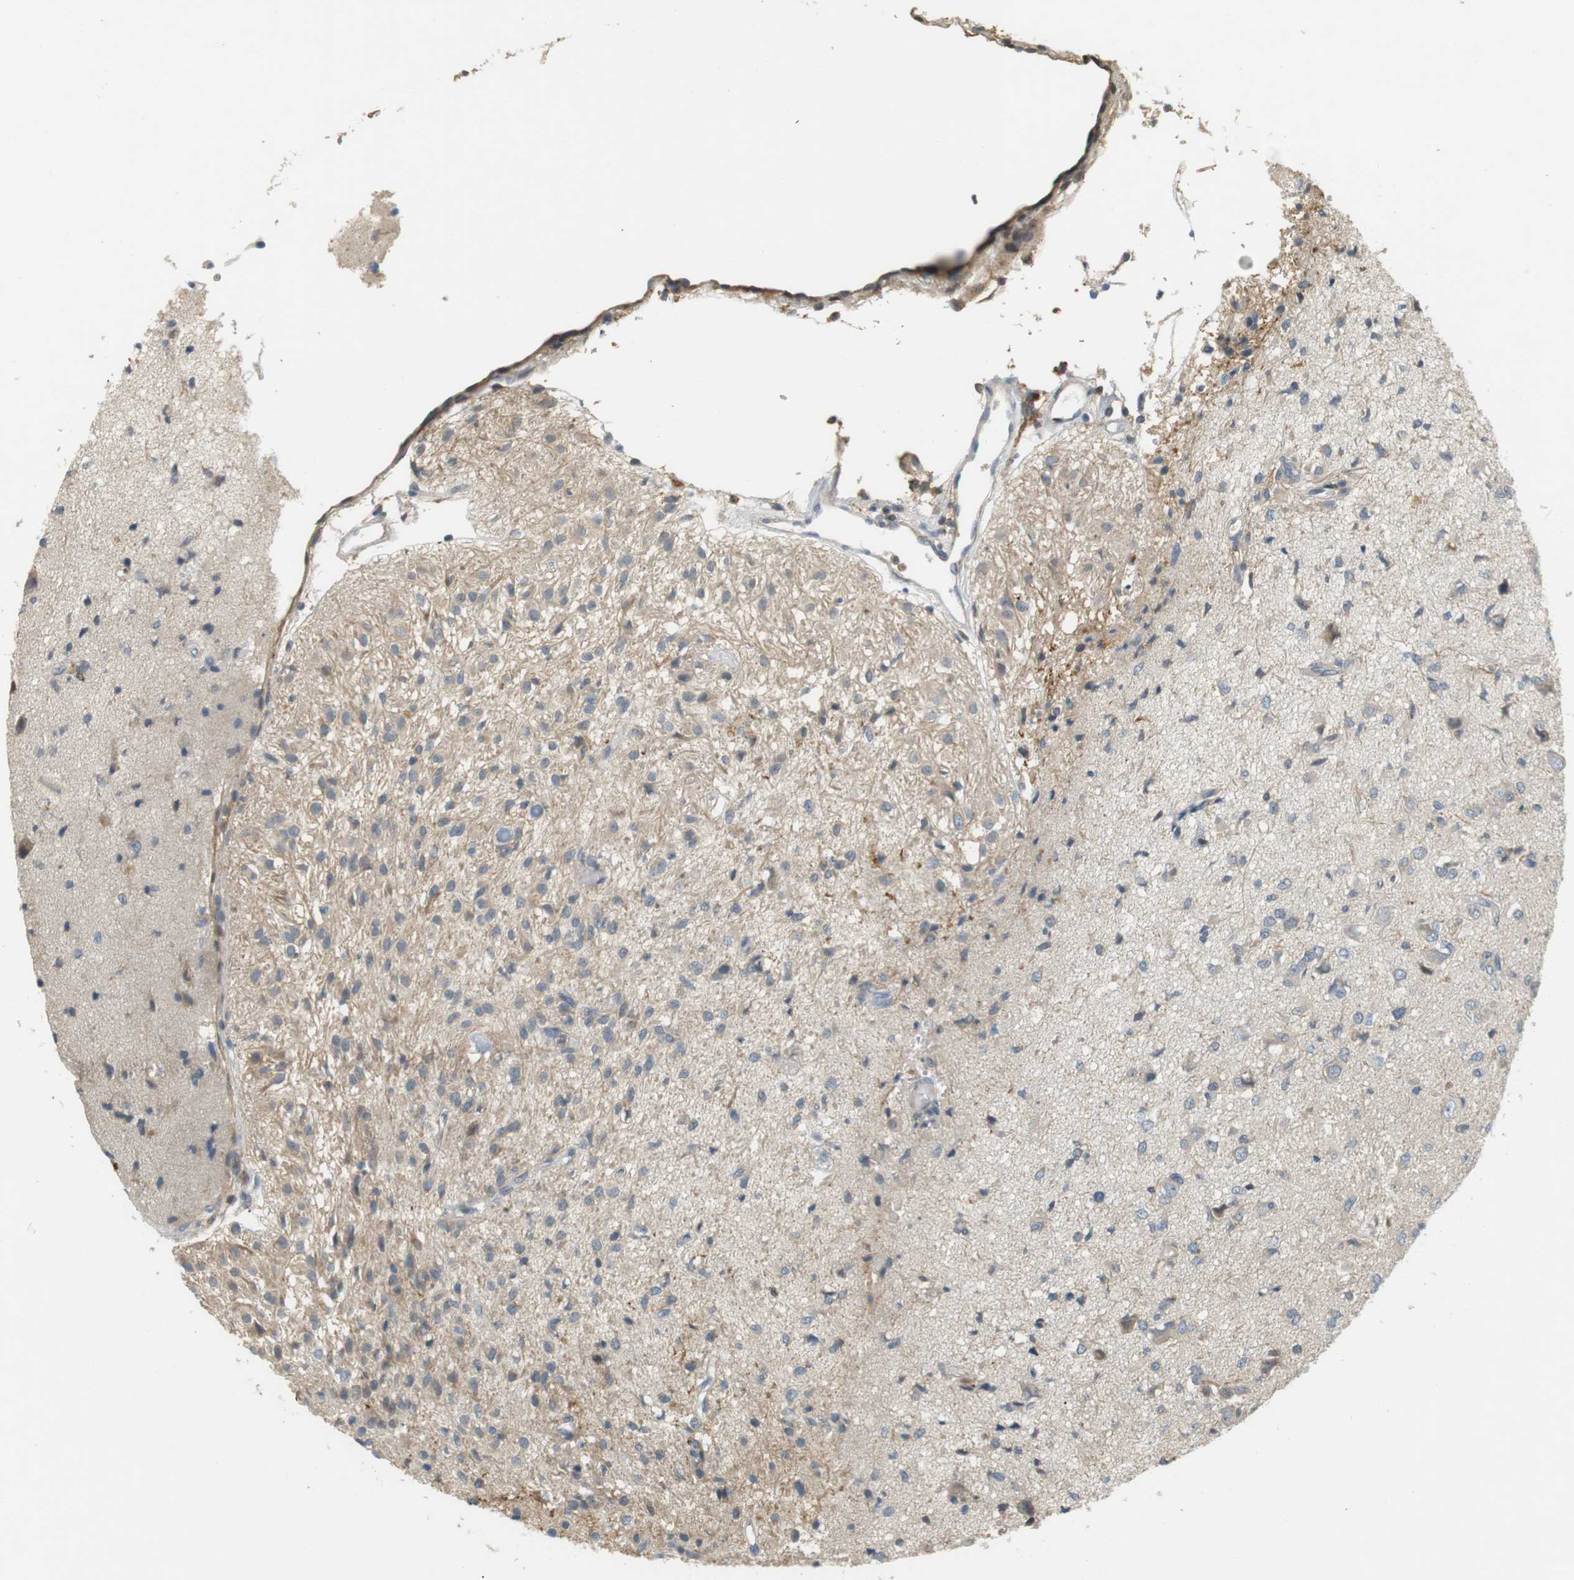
{"staining": {"intensity": "weak", "quantity": "<25%", "location": "cytoplasmic/membranous"}, "tissue": "glioma", "cell_type": "Tumor cells", "image_type": "cancer", "snomed": [{"axis": "morphology", "description": "Glioma, malignant, High grade"}, {"axis": "topography", "description": "Brain"}], "caption": "DAB (3,3'-diaminobenzidine) immunohistochemical staining of malignant glioma (high-grade) reveals no significant staining in tumor cells. (Immunohistochemistry, brightfield microscopy, high magnification).", "gene": "P2RY1", "patient": {"sex": "female", "age": 59}}